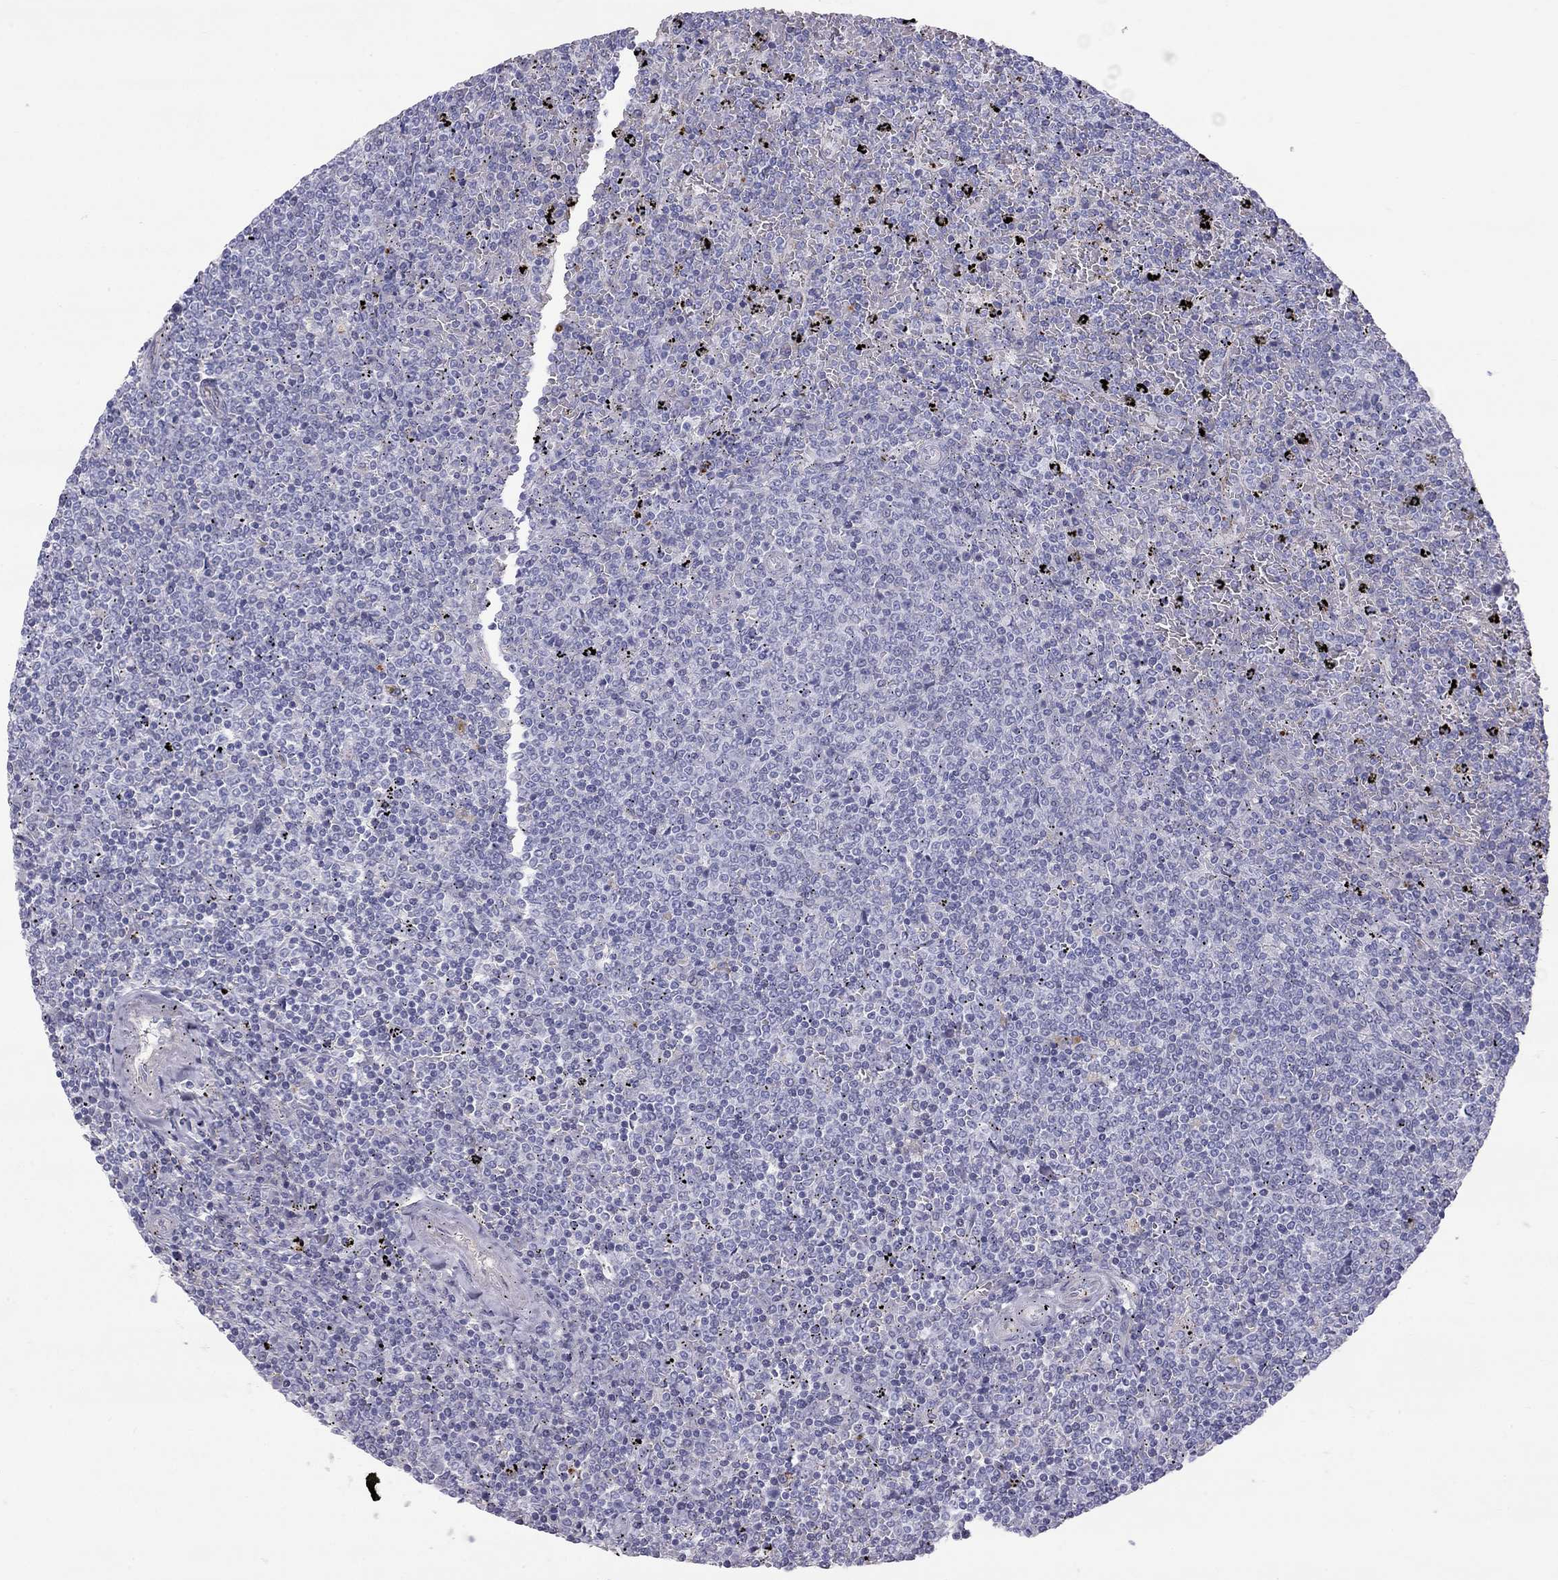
{"staining": {"intensity": "negative", "quantity": "none", "location": "none"}, "tissue": "lymphoma", "cell_type": "Tumor cells", "image_type": "cancer", "snomed": [{"axis": "morphology", "description": "Malignant lymphoma, non-Hodgkin's type, Low grade"}, {"axis": "topography", "description": "Spleen"}], "caption": "Protein analysis of lymphoma exhibits no significant expression in tumor cells.", "gene": "TDRD6", "patient": {"sex": "female", "age": 77}}